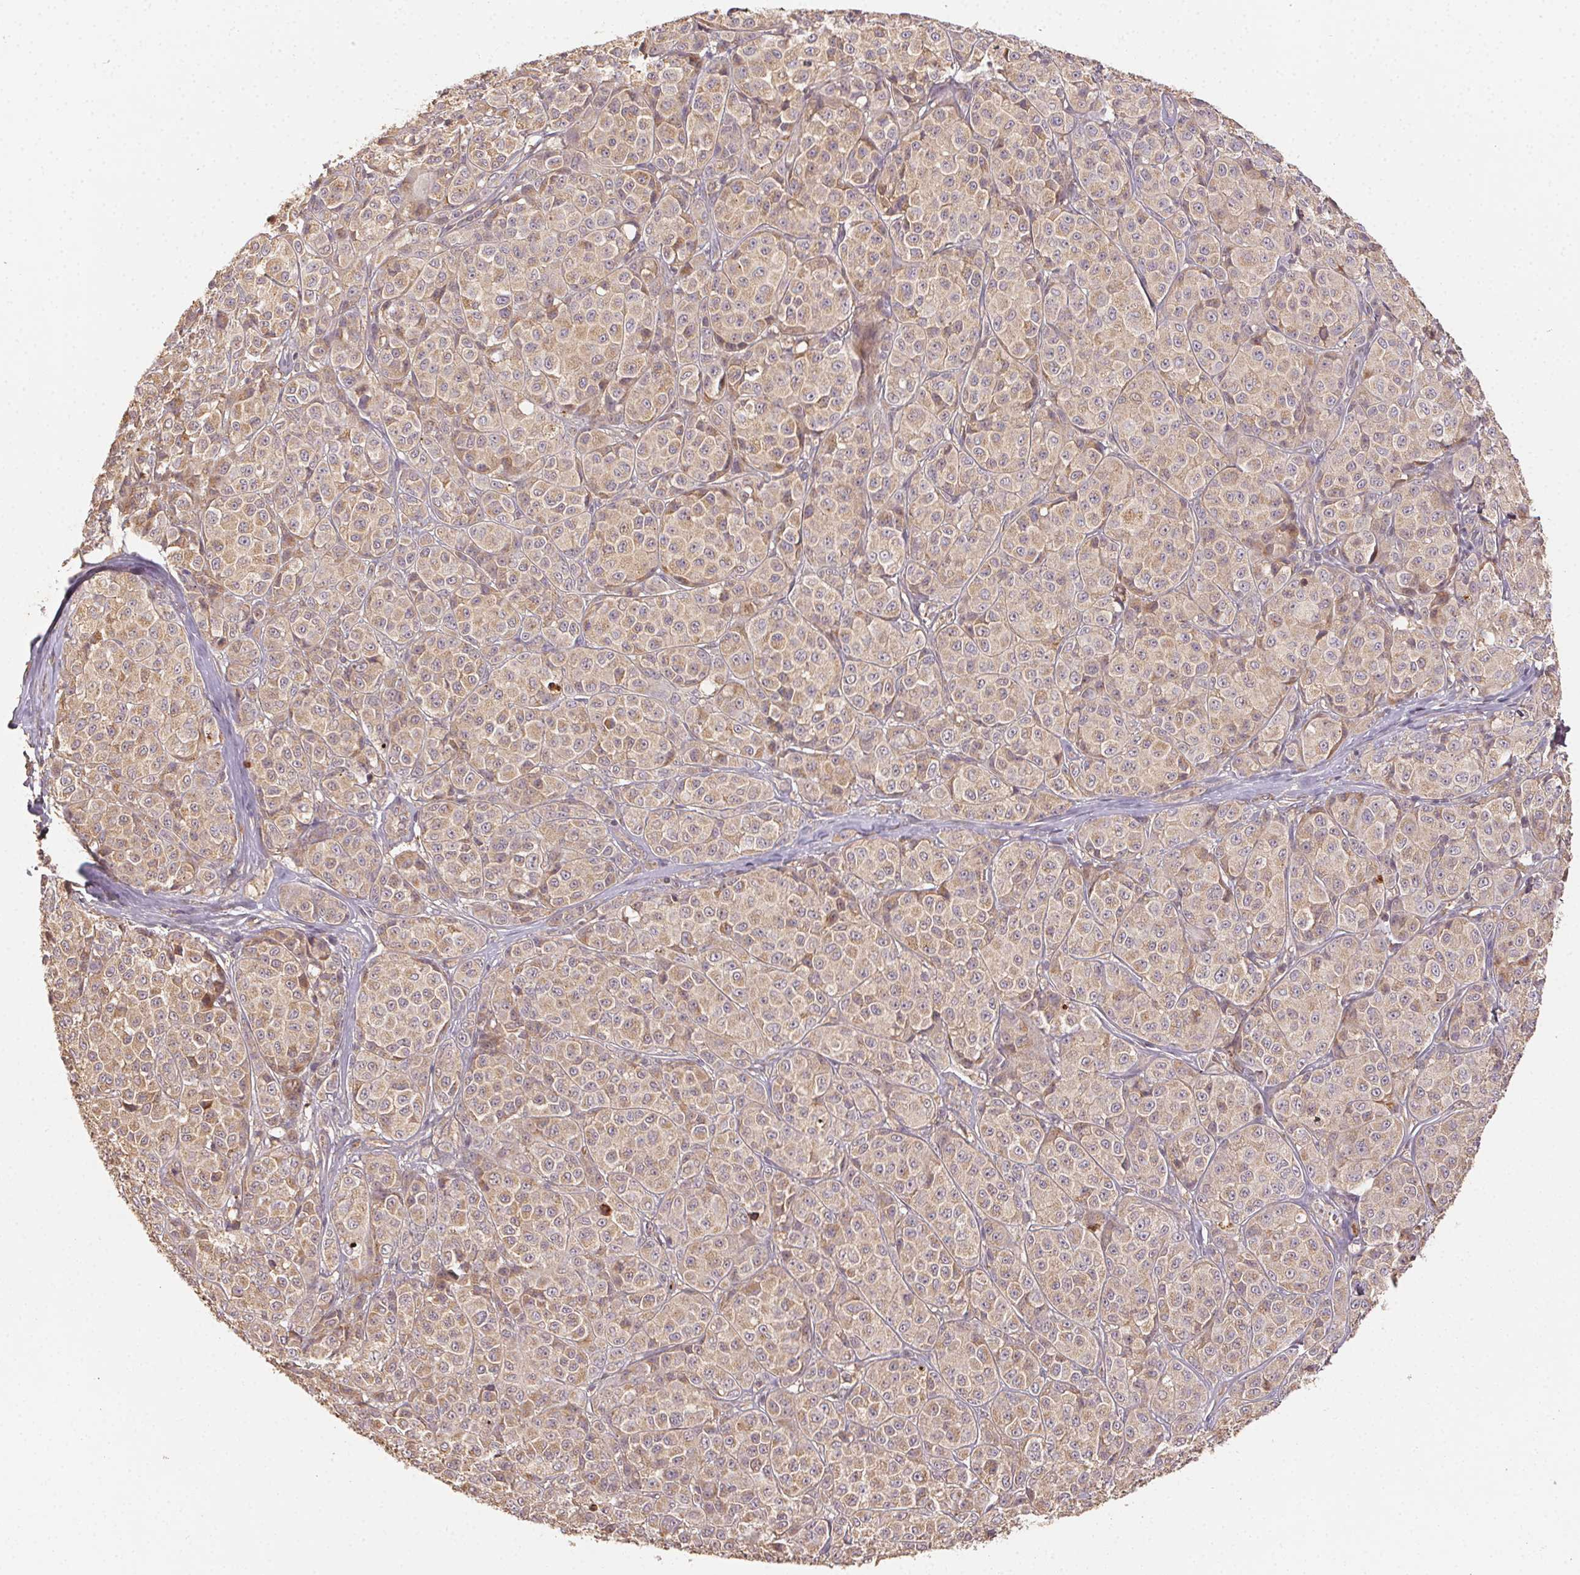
{"staining": {"intensity": "weak", "quantity": "25%-75%", "location": "cytoplasmic/membranous"}, "tissue": "melanoma", "cell_type": "Tumor cells", "image_type": "cancer", "snomed": [{"axis": "morphology", "description": "Malignant melanoma, NOS"}, {"axis": "topography", "description": "Skin"}], "caption": "Weak cytoplasmic/membranous staining is identified in about 25%-75% of tumor cells in malignant melanoma.", "gene": "RALA", "patient": {"sex": "male", "age": 89}}